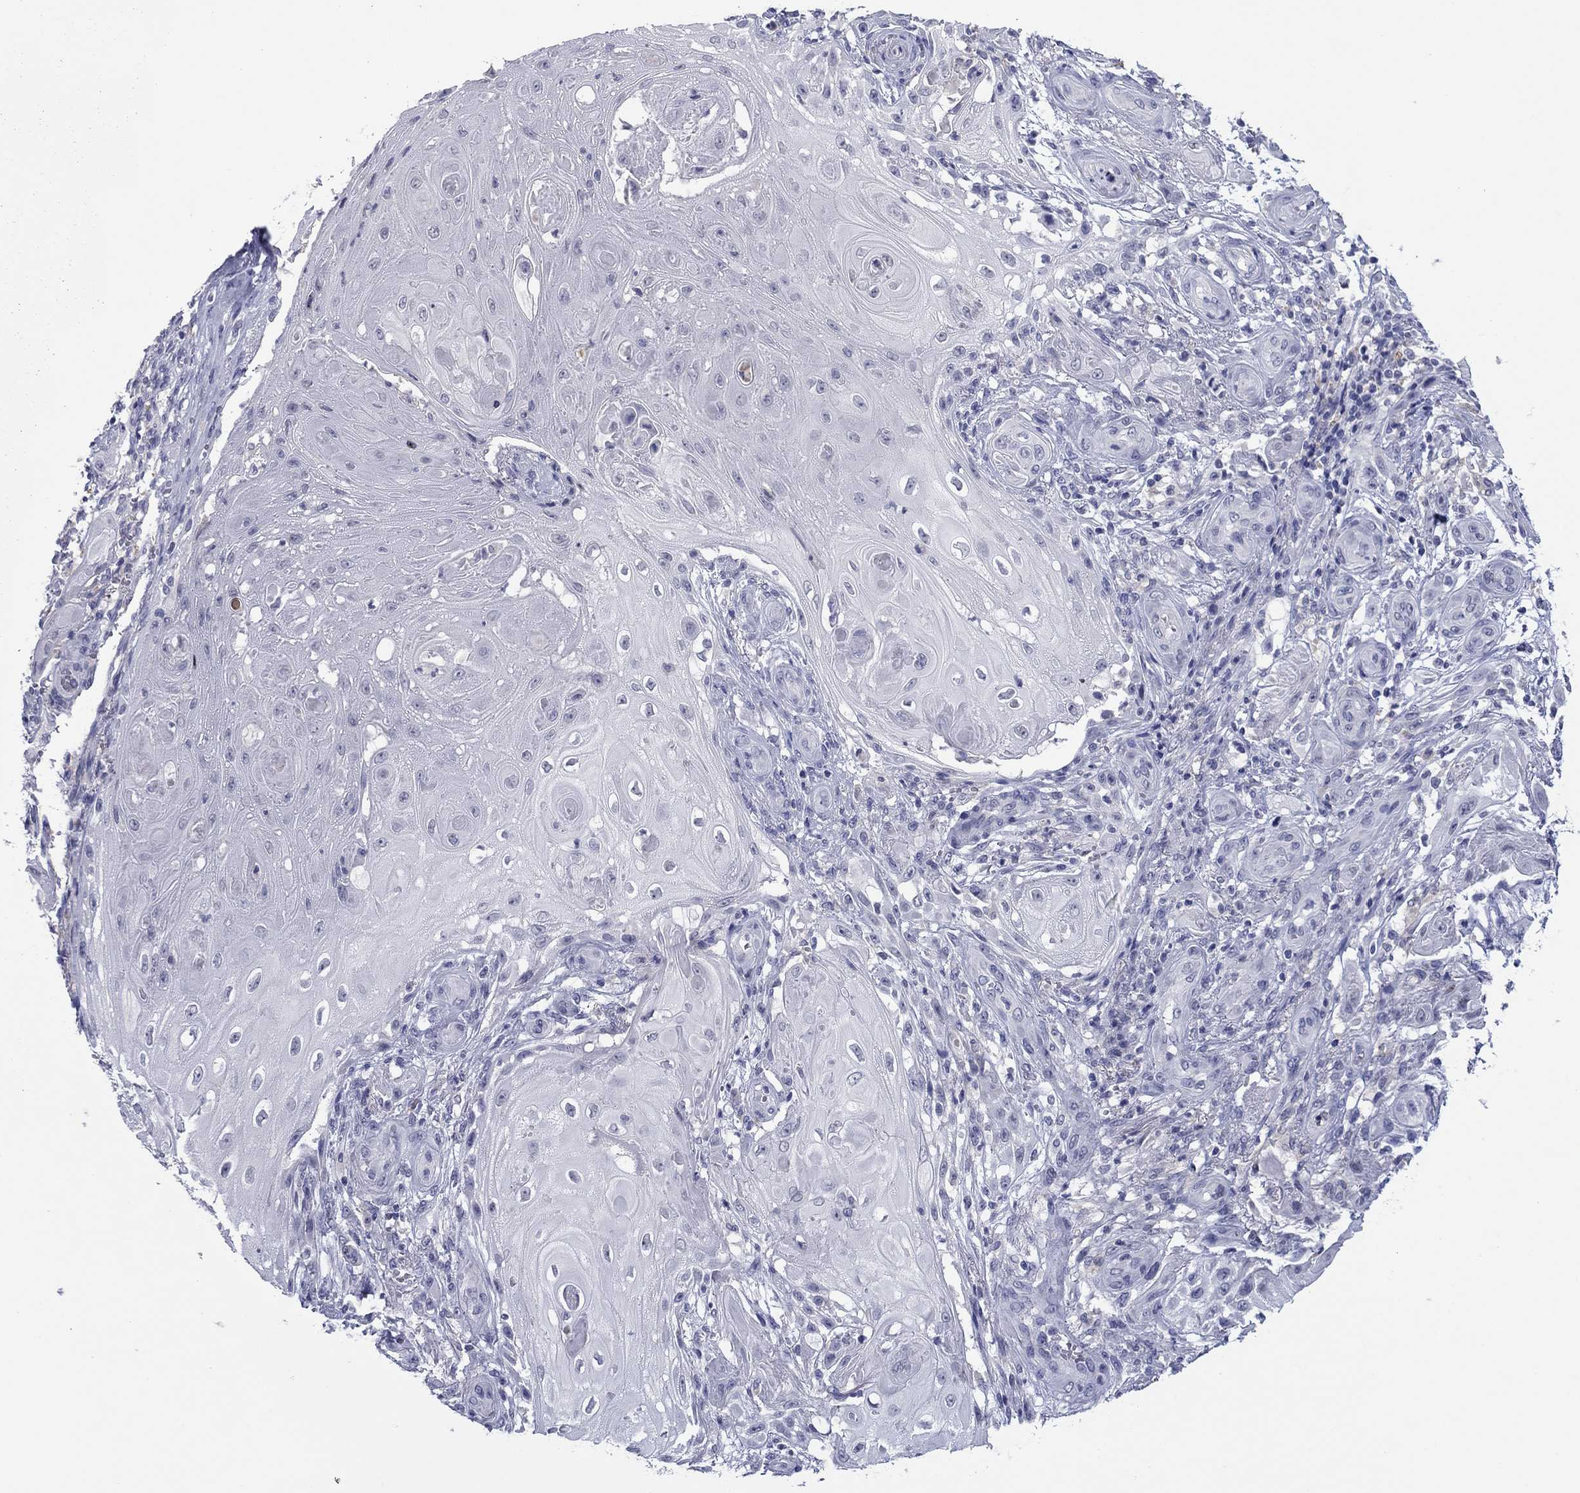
{"staining": {"intensity": "negative", "quantity": "none", "location": "none"}, "tissue": "skin cancer", "cell_type": "Tumor cells", "image_type": "cancer", "snomed": [{"axis": "morphology", "description": "Squamous cell carcinoma, NOS"}, {"axis": "topography", "description": "Skin"}], "caption": "Protein analysis of skin cancer (squamous cell carcinoma) reveals no significant staining in tumor cells. Brightfield microscopy of immunohistochemistry (IHC) stained with DAB (3,3'-diaminobenzidine) (brown) and hematoxylin (blue), captured at high magnification.", "gene": "TCFL5", "patient": {"sex": "male", "age": 62}}